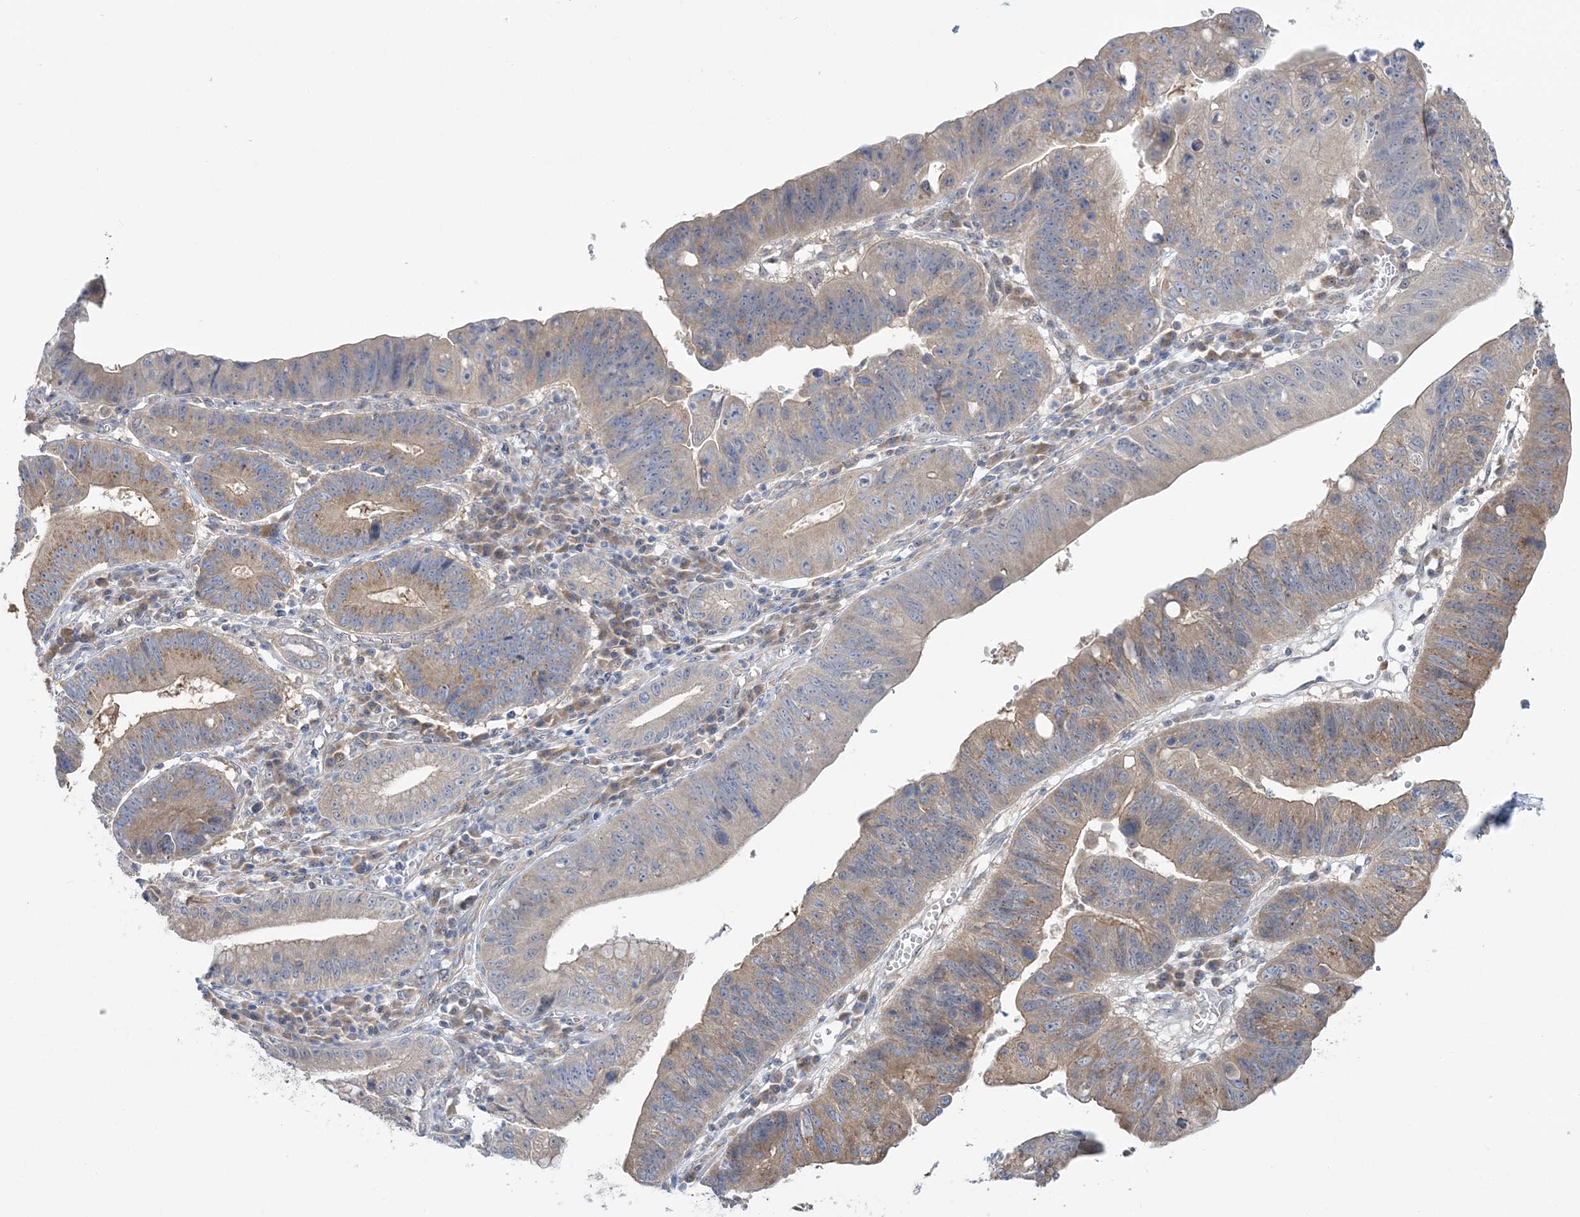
{"staining": {"intensity": "weak", "quantity": ">75%", "location": "cytoplasmic/membranous"}, "tissue": "stomach cancer", "cell_type": "Tumor cells", "image_type": "cancer", "snomed": [{"axis": "morphology", "description": "Adenocarcinoma, NOS"}, {"axis": "topography", "description": "Stomach"}], "caption": "Immunohistochemistry (IHC) of stomach cancer shows low levels of weak cytoplasmic/membranous staining in about >75% of tumor cells. The protein is shown in brown color, while the nuclei are stained blue.", "gene": "MMADHC", "patient": {"sex": "male", "age": 59}}